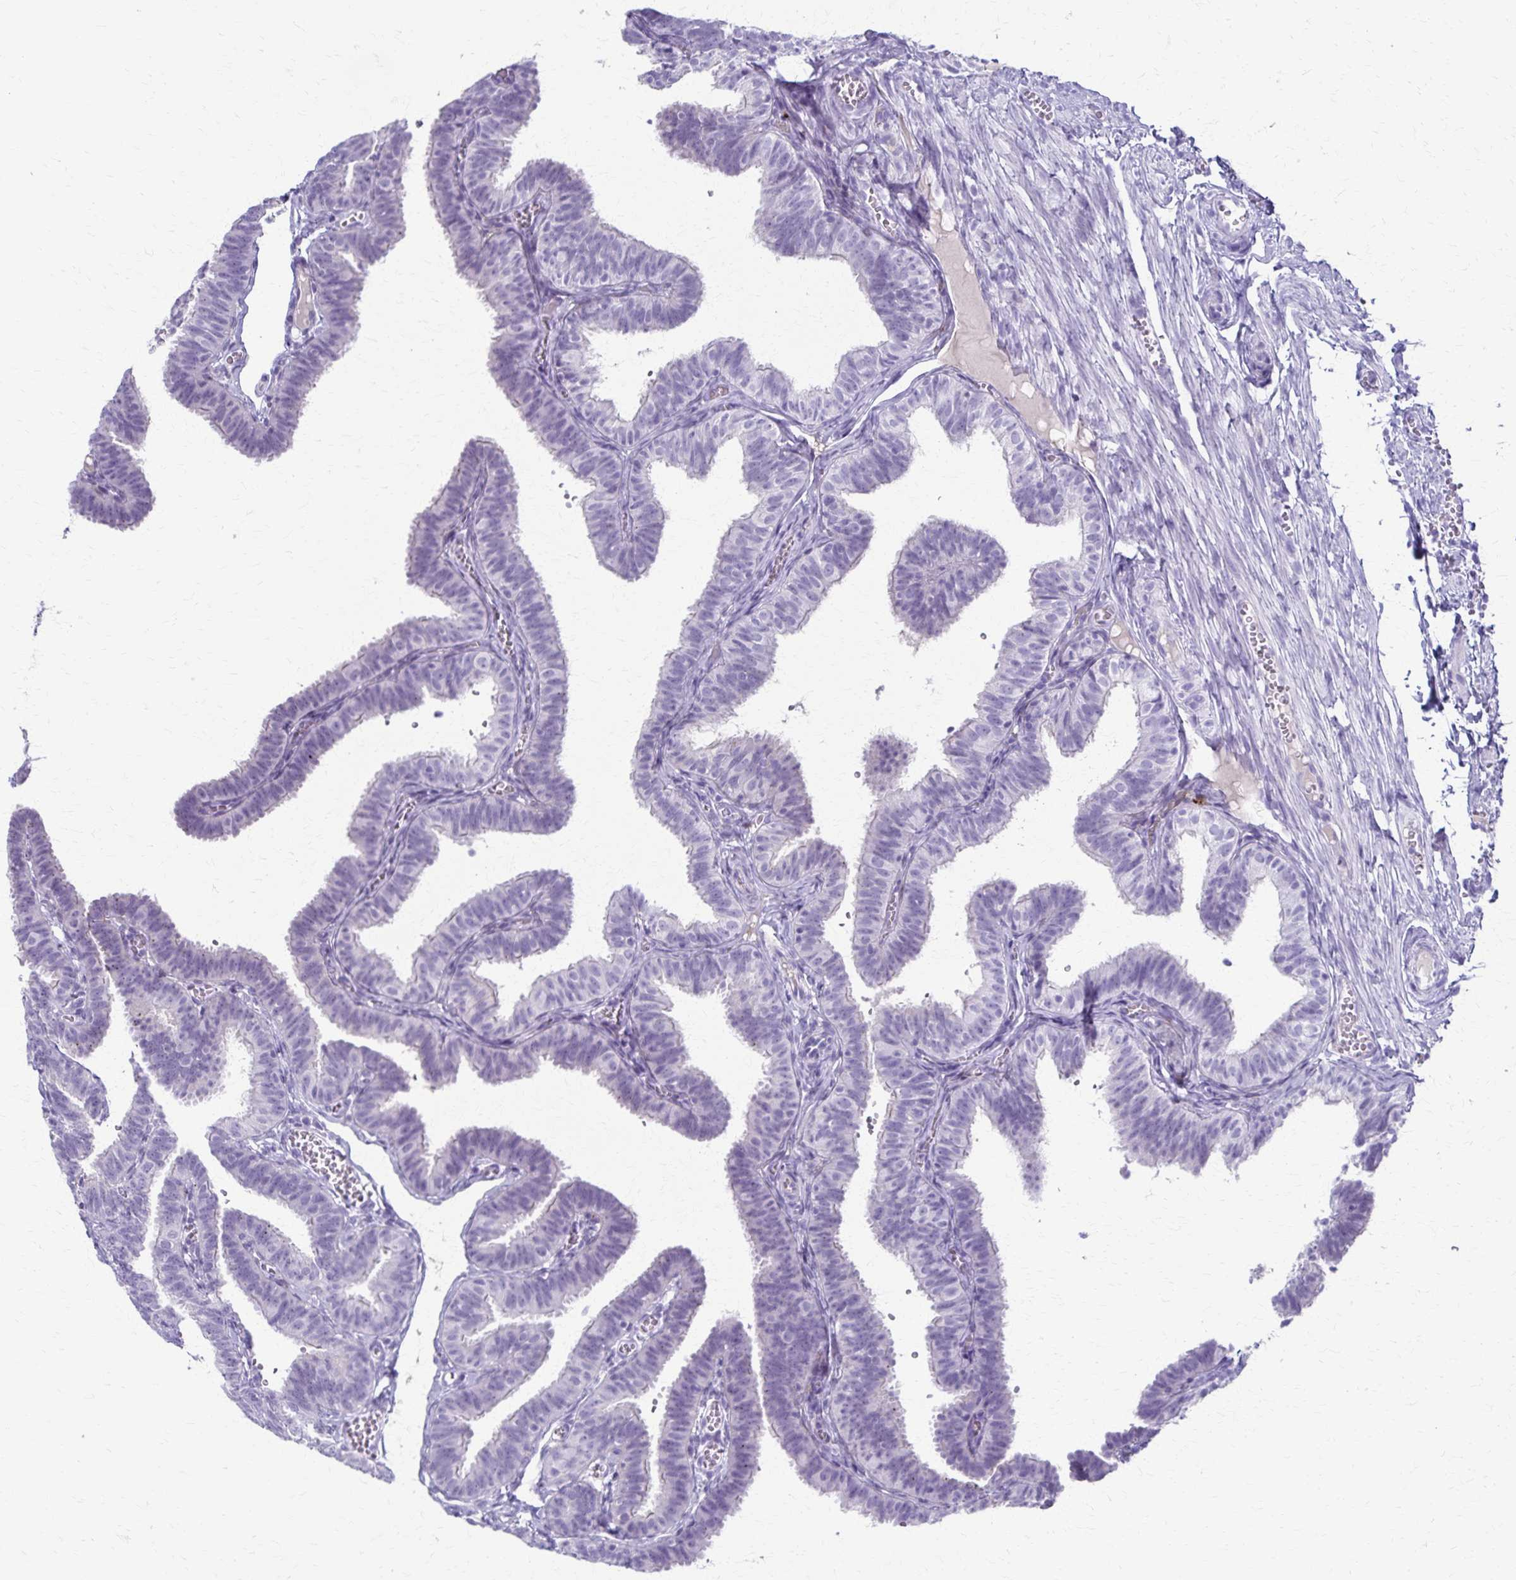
{"staining": {"intensity": "negative", "quantity": "none", "location": "none"}, "tissue": "fallopian tube", "cell_type": "Glandular cells", "image_type": "normal", "snomed": [{"axis": "morphology", "description": "Normal tissue, NOS"}, {"axis": "topography", "description": "Fallopian tube"}], "caption": "This photomicrograph is of unremarkable fallopian tube stained with immunohistochemistry to label a protein in brown with the nuclei are counter-stained blue. There is no staining in glandular cells. (DAB IHC, high magnification).", "gene": "TMEM60", "patient": {"sex": "female", "age": 25}}